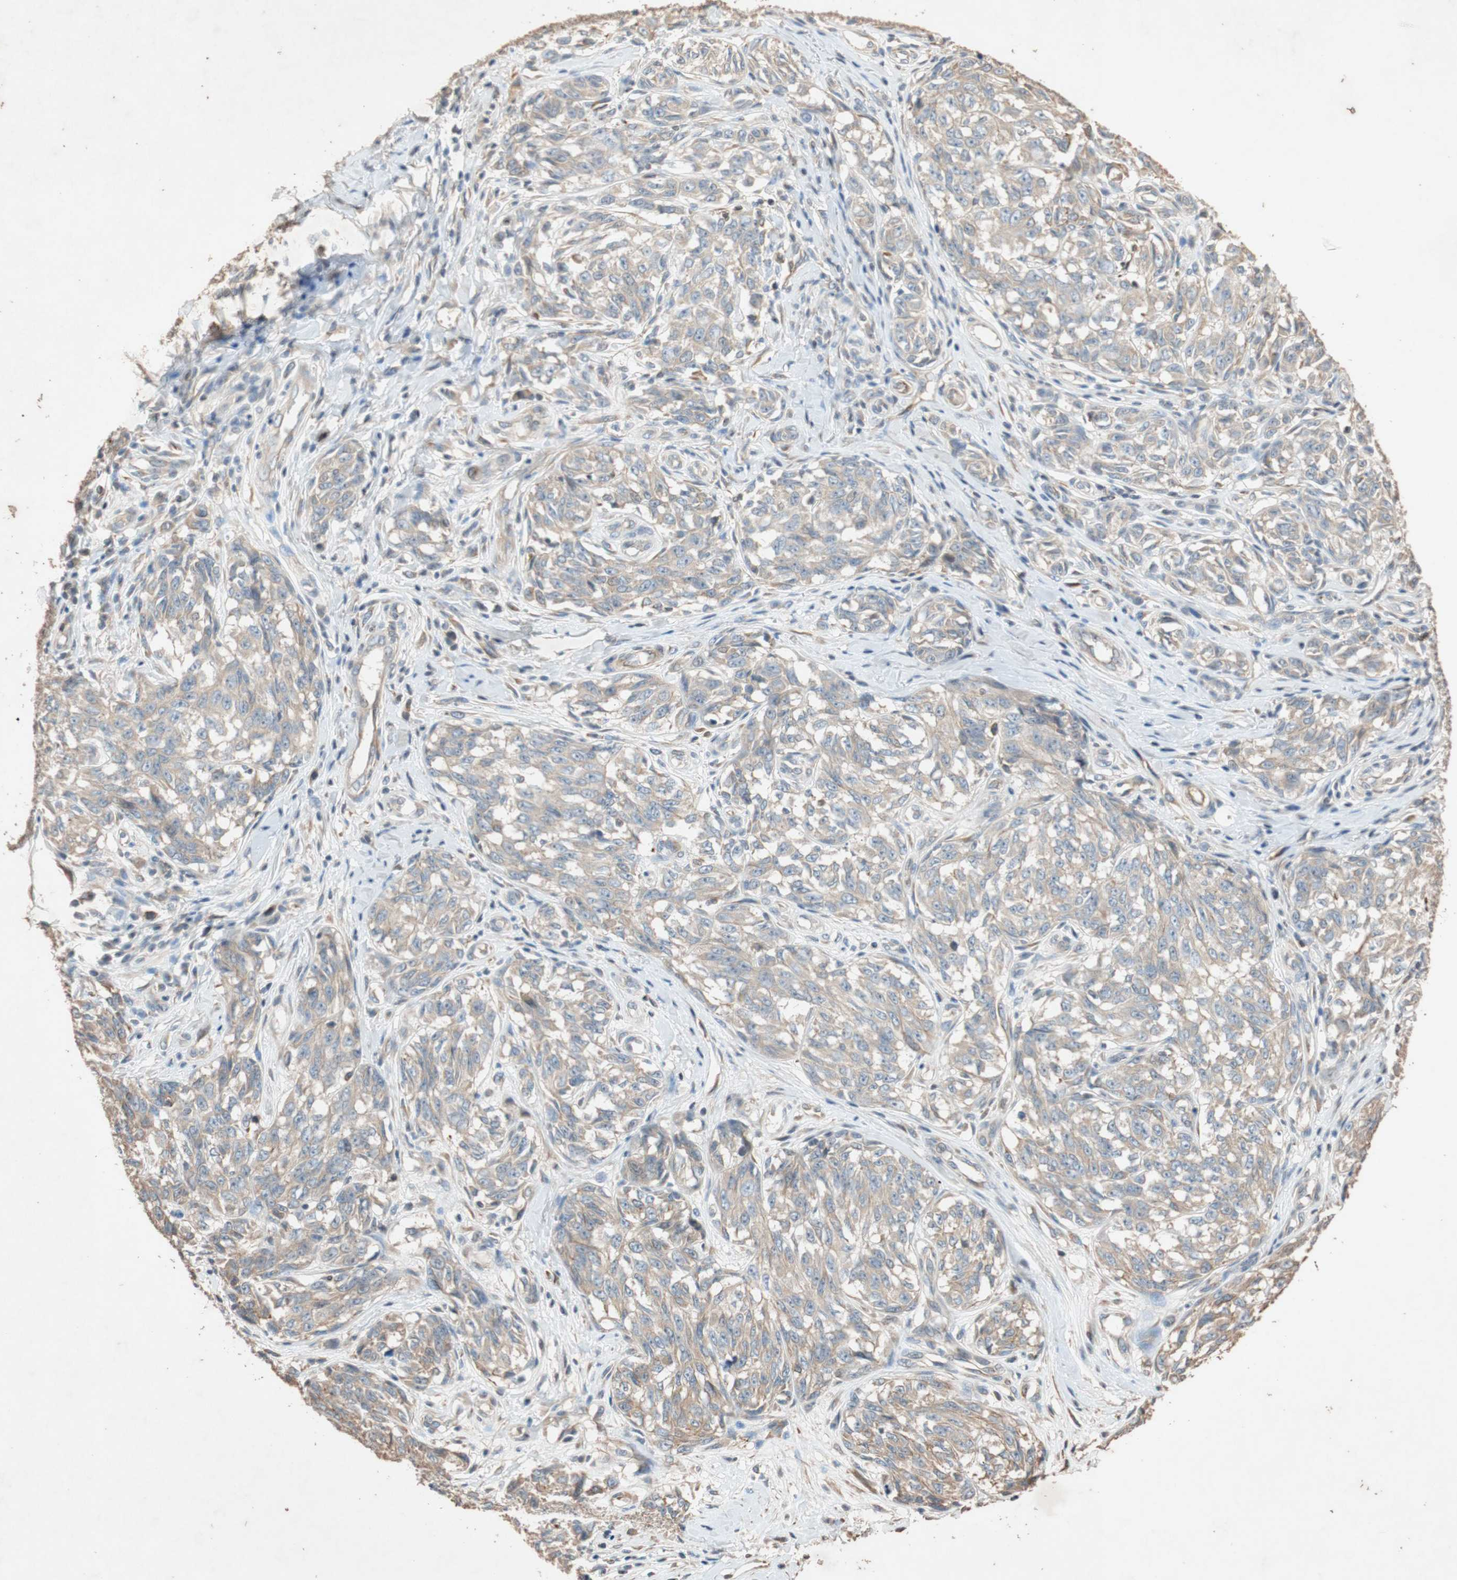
{"staining": {"intensity": "negative", "quantity": "none", "location": "none"}, "tissue": "melanoma", "cell_type": "Tumor cells", "image_type": "cancer", "snomed": [{"axis": "morphology", "description": "Malignant melanoma, NOS"}, {"axis": "topography", "description": "Skin"}], "caption": "This photomicrograph is of malignant melanoma stained with IHC to label a protein in brown with the nuclei are counter-stained blue. There is no expression in tumor cells.", "gene": "TUBB", "patient": {"sex": "female", "age": 64}}